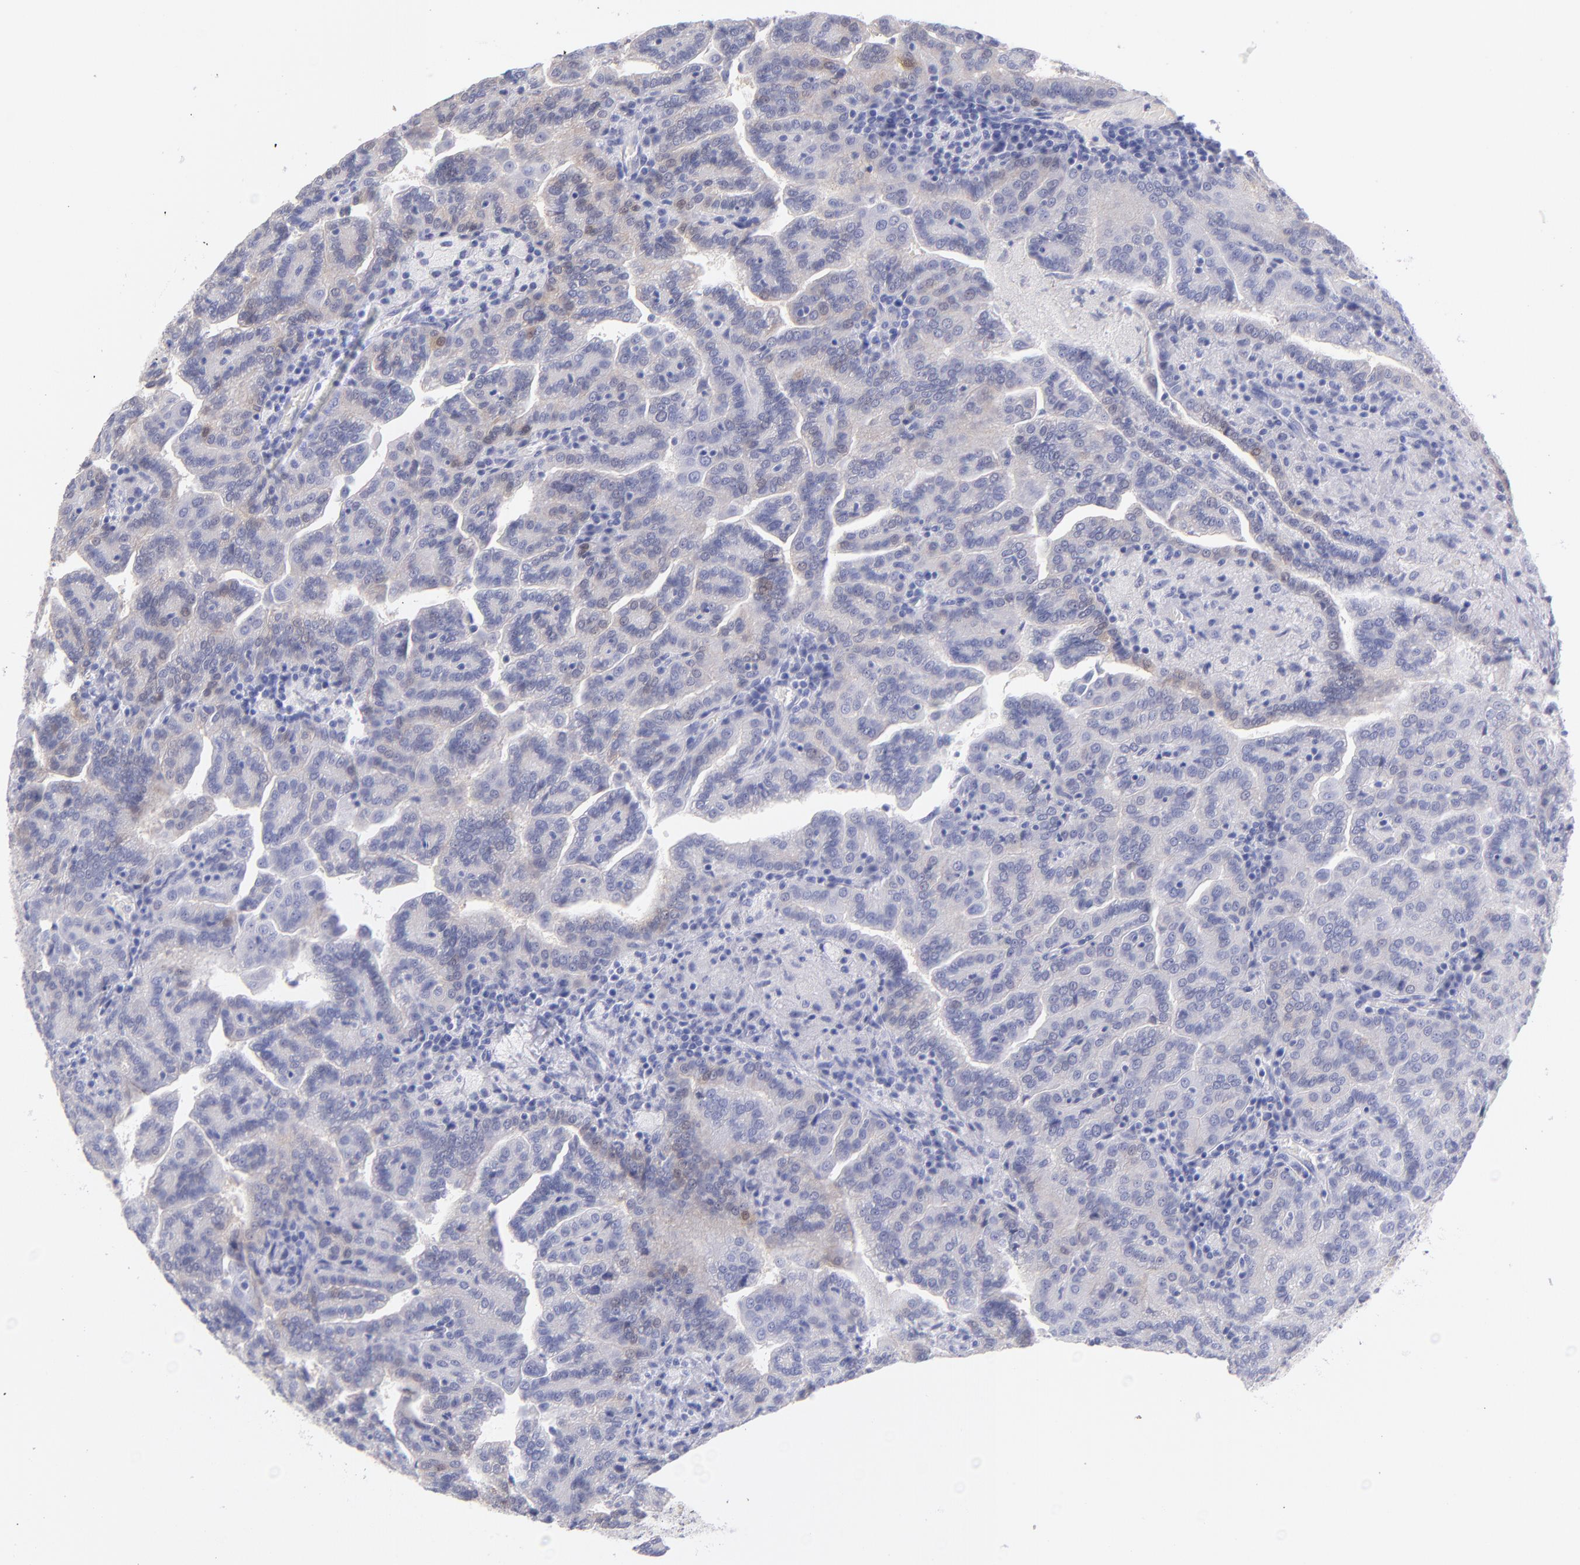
{"staining": {"intensity": "weak", "quantity": "25%-75%", "location": "cytoplasmic/membranous,nuclear"}, "tissue": "renal cancer", "cell_type": "Tumor cells", "image_type": "cancer", "snomed": [{"axis": "morphology", "description": "Adenocarcinoma, NOS"}, {"axis": "topography", "description": "Kidney"}], "caption": "Tumor cells reveal low levels of weak cytoplasmic/membranous and nuclear positivity in approximately 25%-75% of cells in renal adenocarcinoma. Nuclei are stained in blue.", "gene": "SCGN", "patient": {"sex": "male", "age": 61}}